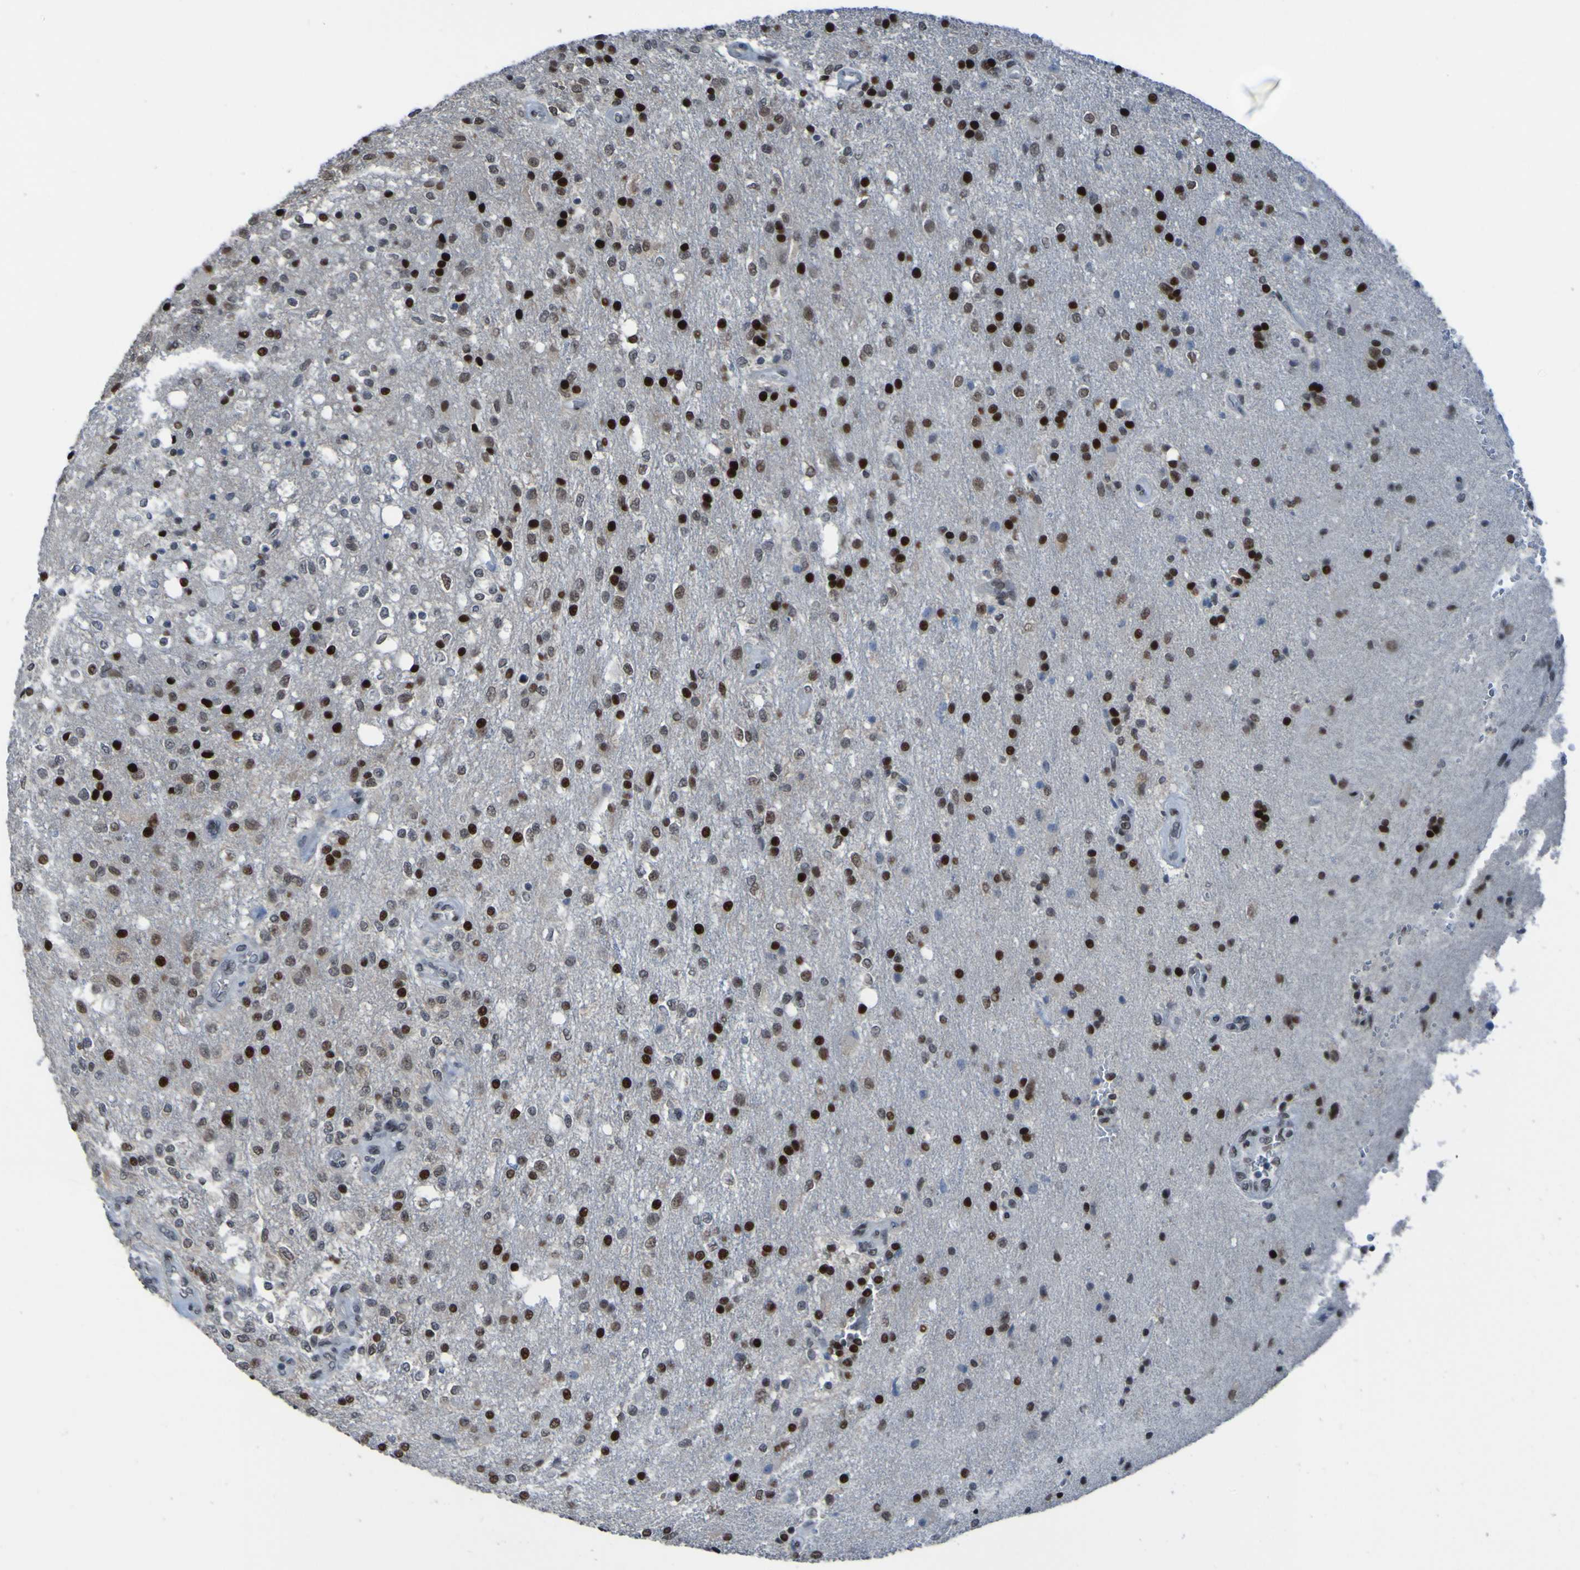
{"staining": {"intensity": "strong", "quantity": "25%-75%", "location": "nuclear"}, "tissue": "glioma", "cell_type": "Tumor cells", "image_type": "cancer", "snomed": [{"axis": "morphology", "description": "Normal tissue, NOS"}, {"axis": "morphology", "description": "Glioma, malignant, High grade"}, {"axis": "topography", "description": "Cerebral cortex"}], "caption": "Immunohistochemical staining of glioma demonstrates high levels of strong nuclear staining in approximately 25%-75% of tumor cells. (Stains: DAB in brown, nuclei in blue, Microscopy: brightfield microscopy at high magnification).", "gene": "PHF2", "patient": {"sex": "male", "age": 77}}